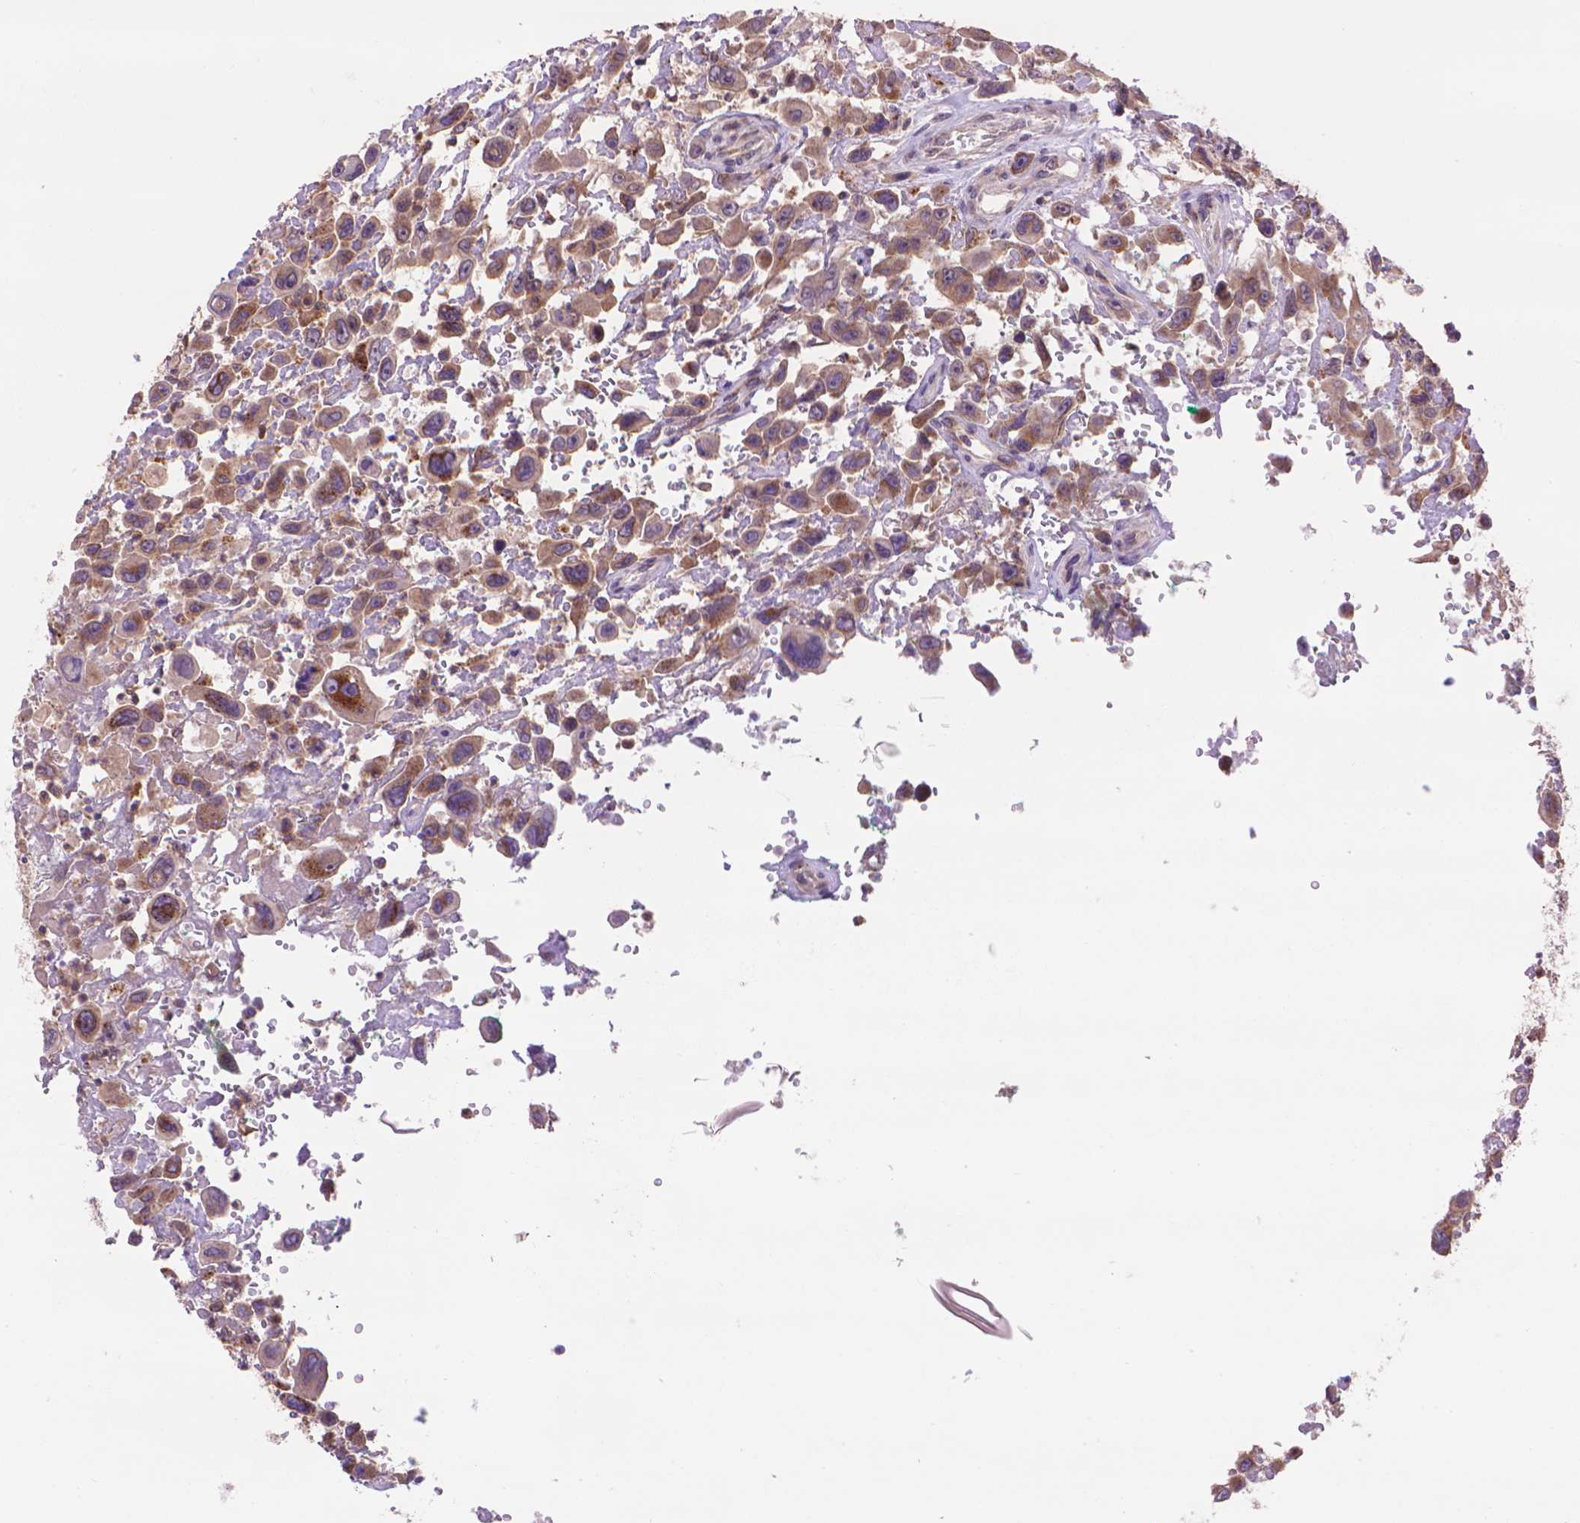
{"staining": {"intensity": "moderate", "quantity": ">75%", "location": "cytoplasmic/membranous"}, "tissue": "urothelial cancer", "cell_type": "Tumor cells", "image_type": "cancer", "snomed": [{"axis": "morphology", "description": "Urothelial carcinoma, High grade"}, {"axis": "topography", "description": "Urinary bladder"}], "caption": "About >75% of tumor cells in urothelial cancer exhibit moderate cytoplasmic/membranous protein positivity as visualized by brown immunohistochemical staining.", "gene": "GLB1", "patient": {"sex": "male", "age": 53}}